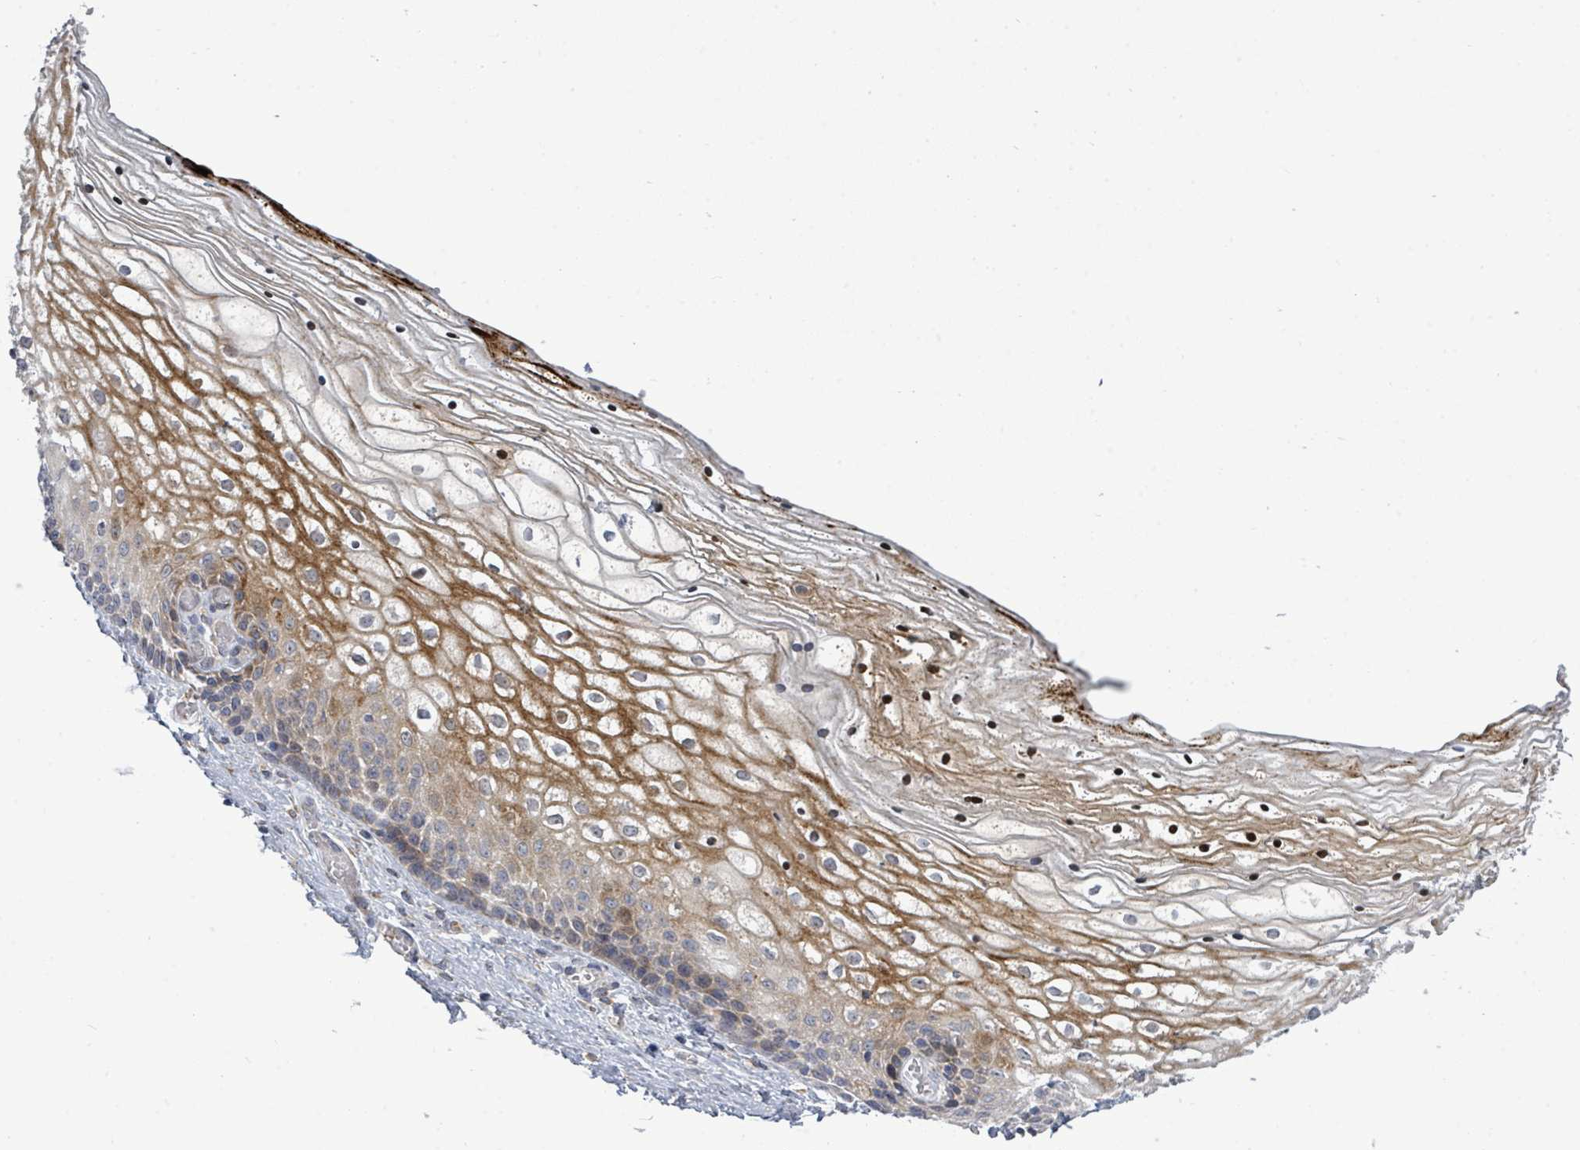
{"staining": {"intensity": "strong", "quantity": "25%-75%", "location": "cytoplasmic/membranous,nuclear"}, "tissue": "vagina", "cell_type": "Squamous epithelial cells", "image_type": "normal", "snomed": [{"axis": "morphology", "description": "Normal tissue, NOS"}, {"axis": "topography", "description": "Vagina"}], "caption": "Protein staining demonstrates strong cytoplasmic/membranous,nuclear positivity in about 25%-75% of squamous epithelial cells in unremarkable vagina. The staining is performed using DAB (3,3'-diaminobenzidine) brown chromogen to label protein expression. The nuclei are counter-stained blue using hematoxylin.", "gene": "SAR1A", "patient": {"sex": "female", "age": 59}}